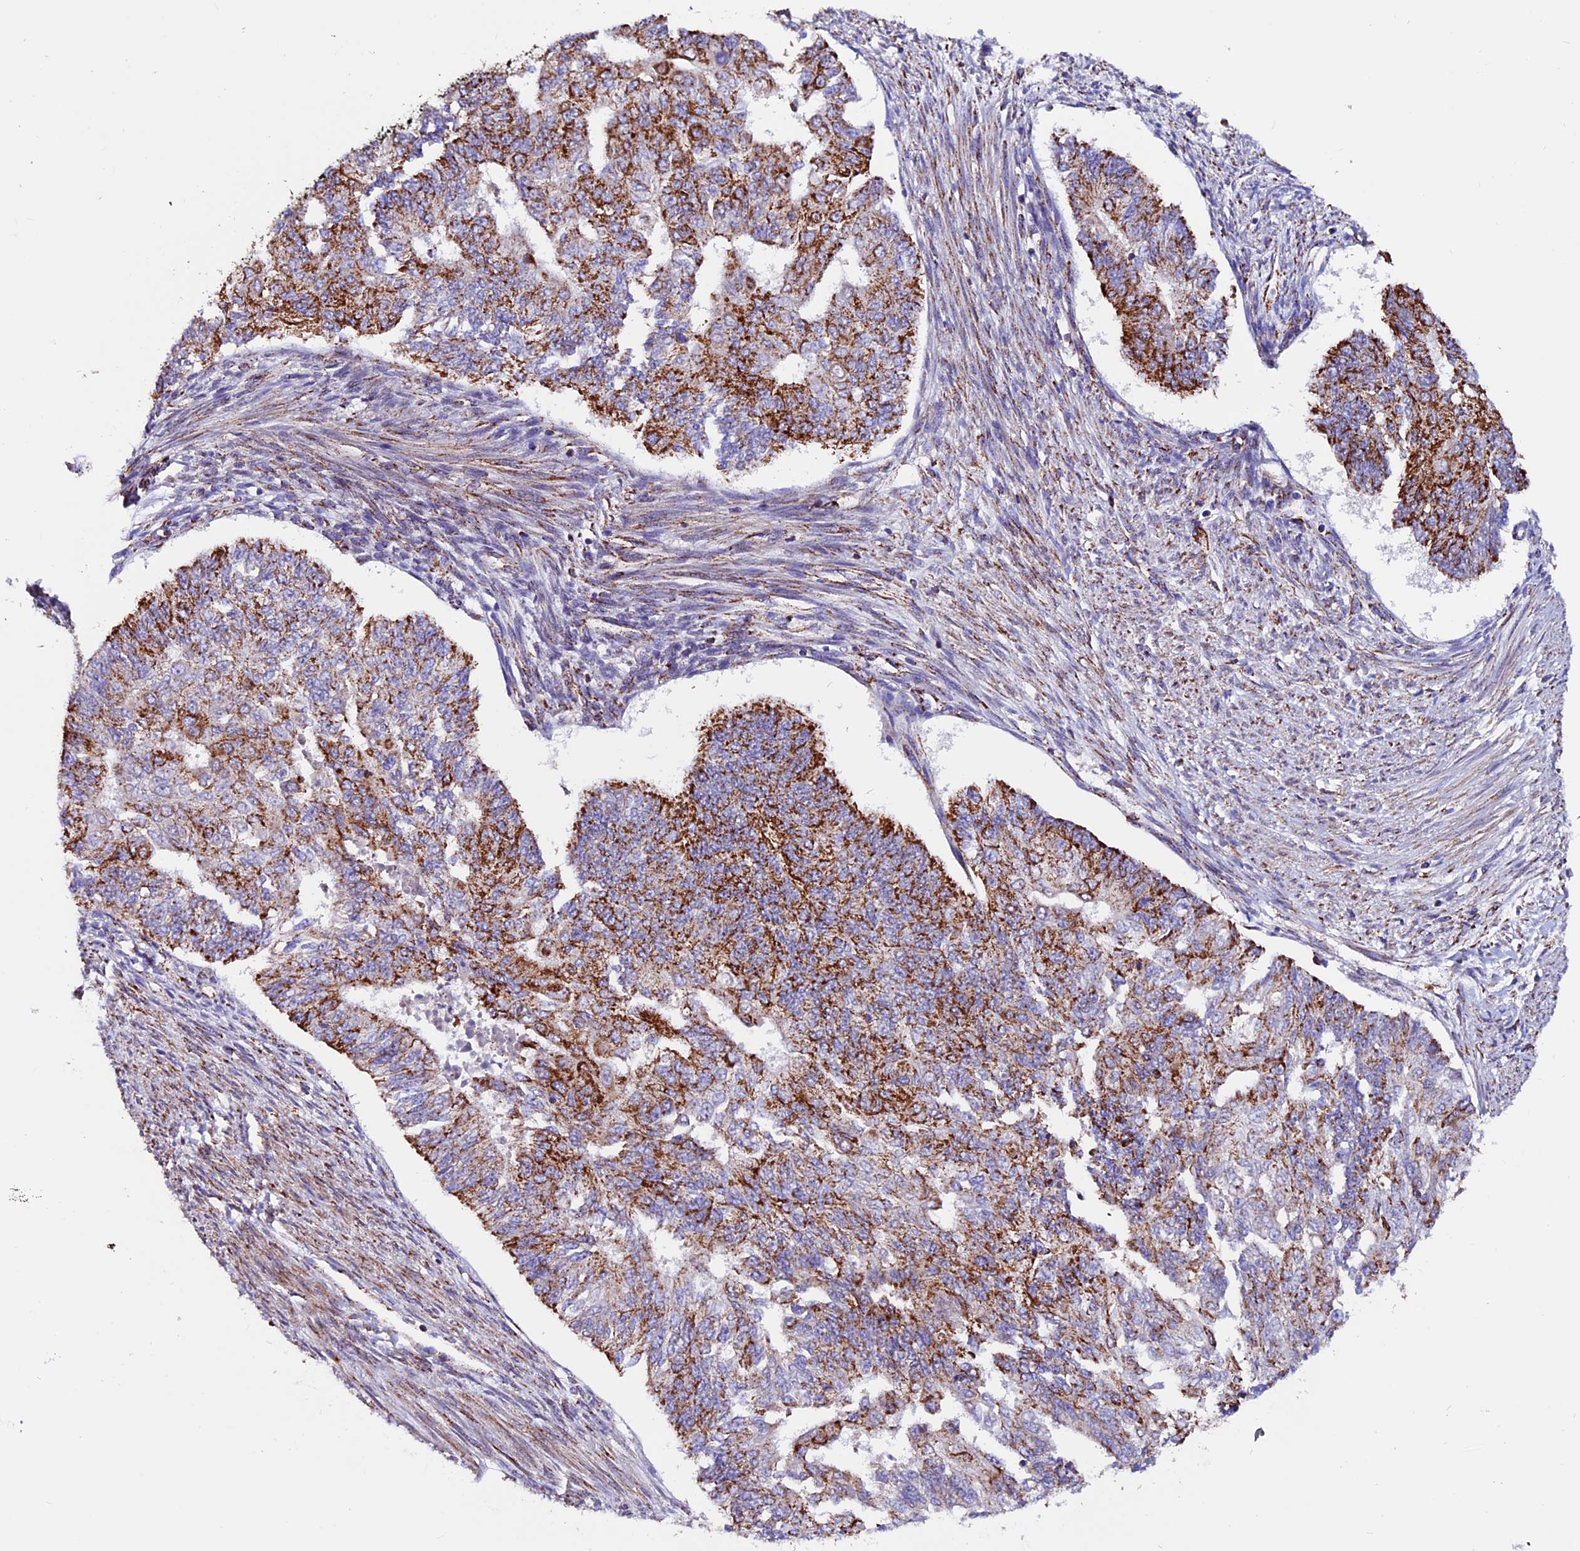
{"staining": {"intensity": "strong", "quantity": "25%-75%", "location": "cytoplasmic/membranous"}, "tissue": "endometrial cancer", "cell_type": "Tumor cells", "image_type": "cancer", "snomed": [{"axis": "morphology", "description": "Adenocarcinoma, NOS"}, {"axis": "topography", "description": "Endometrium"}], "caption": "Strong cytoplasmic/membranous staining is seen in about 25%-75% of tumor cells in endometrial adenocarcinoma. (DAB (3,3'-diaminobenzidine) IHC, brown staining for protein, blue staining for nuclei).", "gene": "CX3CL1", "patient": {"sex": "female", "age": 32}}